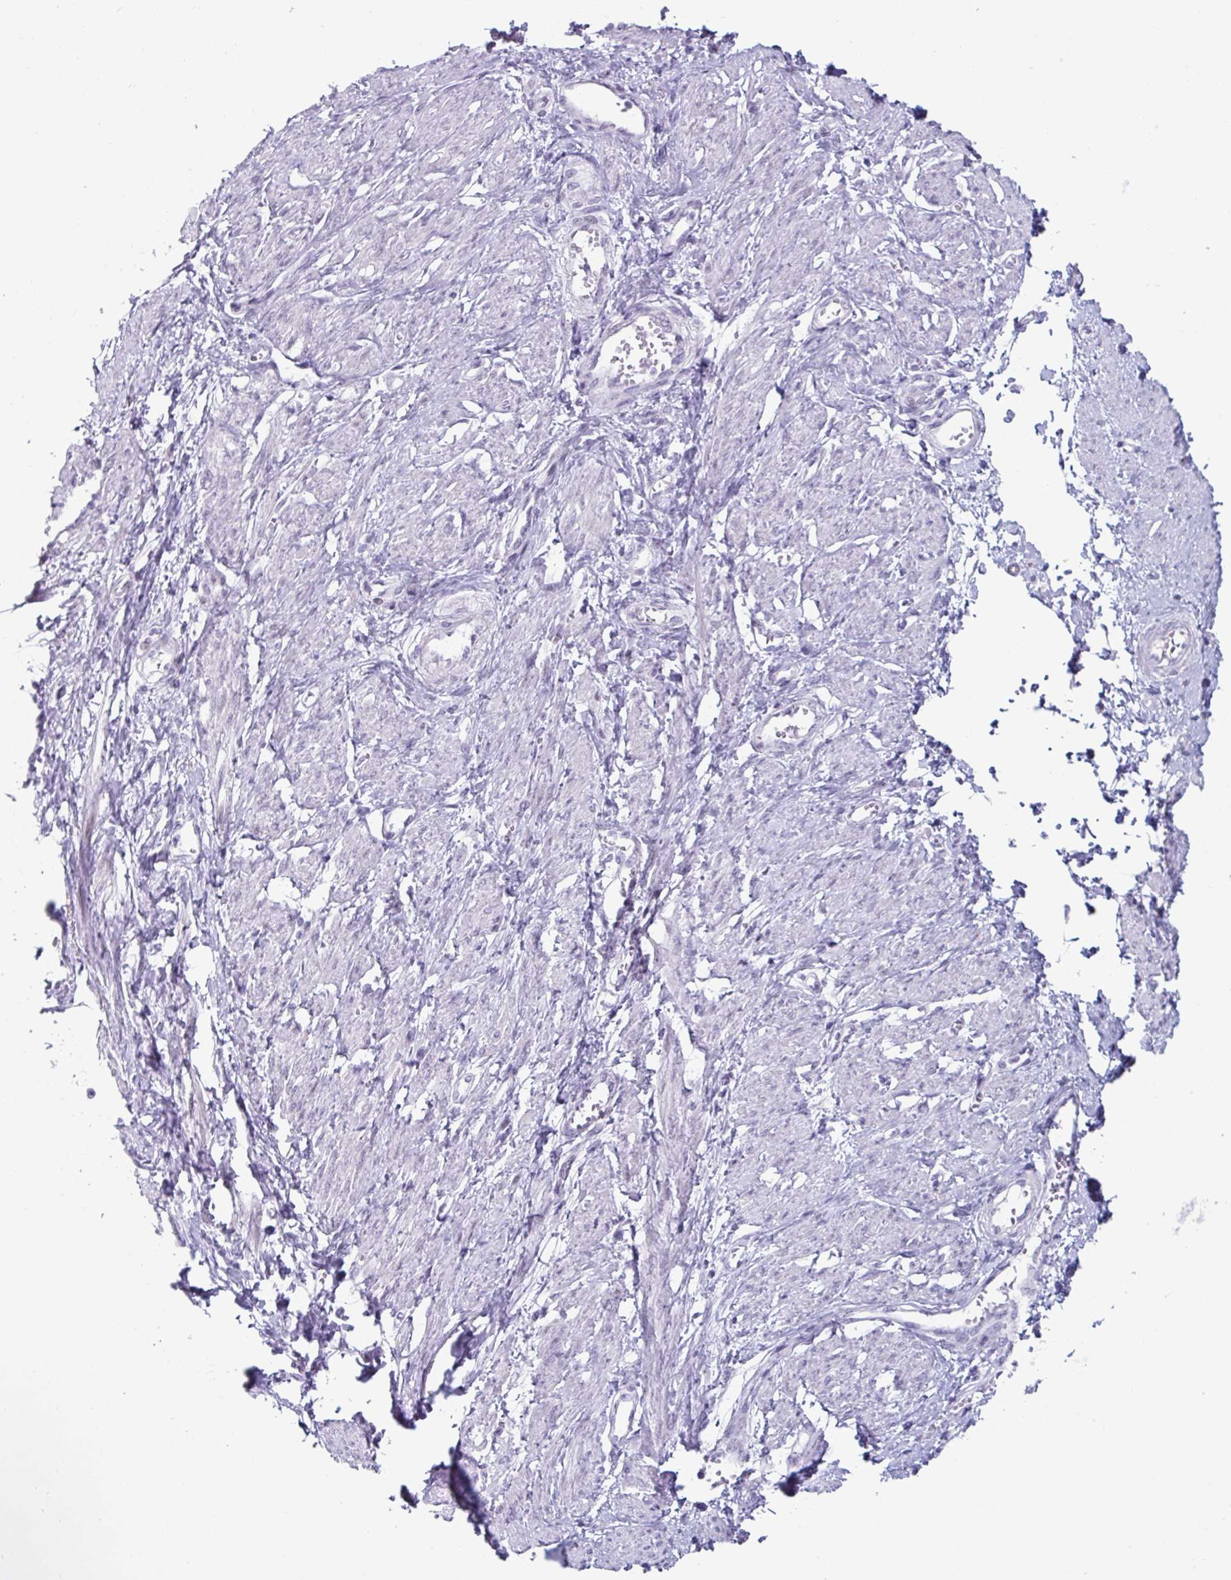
{"staining": {"intensity": "negative", "quantity": "none", "location": "none"}, "tissue": "smooth muscle", "cell_type": "Smooth muscle cells", "image_type": "normal", "snomed": [{"axis": "morphology", "description": "Normal tissue, NOS"}, {"axis": "topography", "description": "Smooth muscle"}, {"axis": "topography", "description": "Uterus"}], "caption": "IHC of benign human smooth muscle reveals no staining in smooth muscle cells.", "gene": "VSIG10L", "patient": {"sex": "female", "age": 39}}